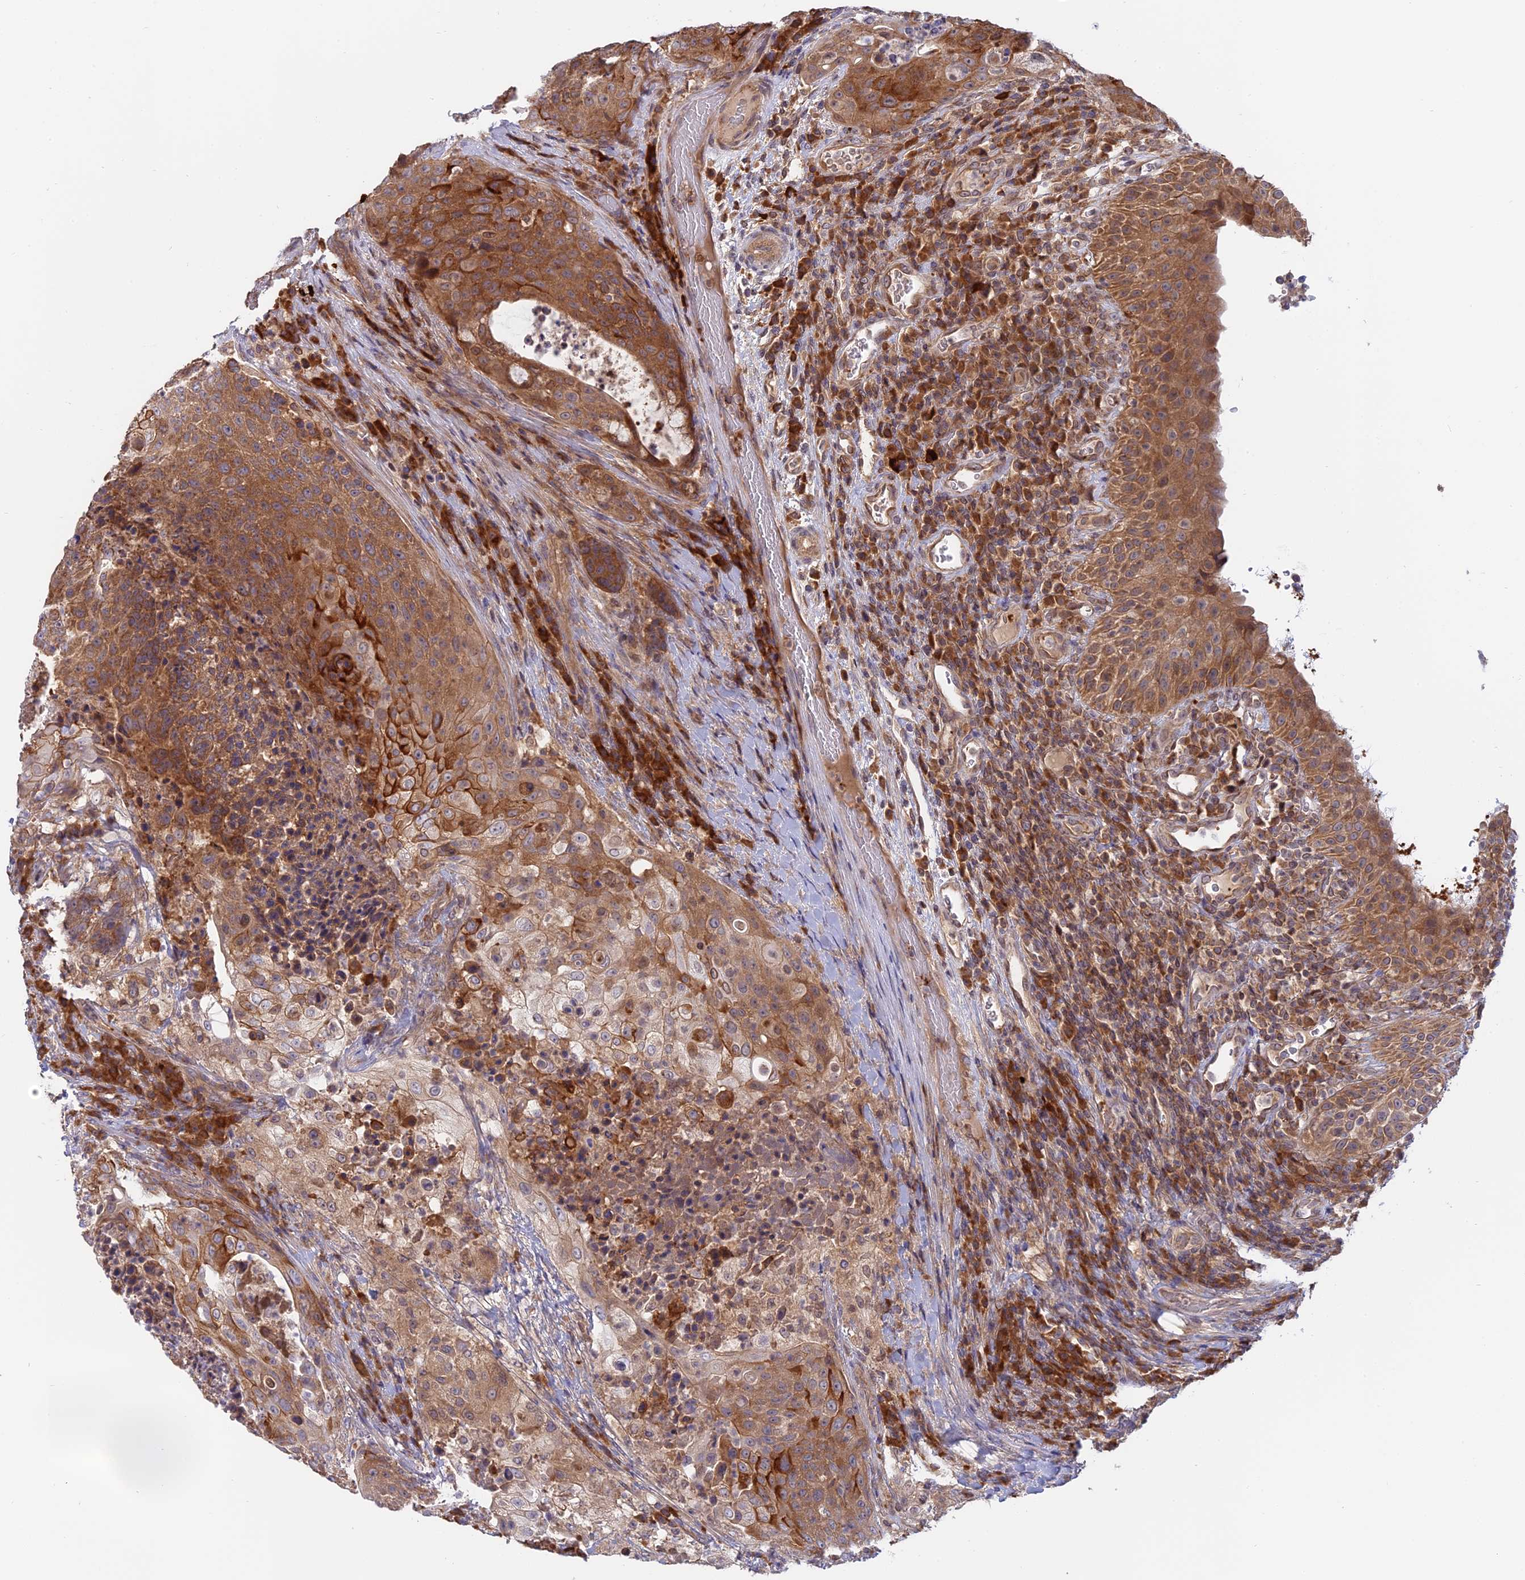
{"staining": {"intensity": "moderate", "quantity": ">75%", "location": "cytoplasmic/membranous"}, "tissue": "urothelial cancer", "cell_type": "Tumor cells", "image_type": "cancer", "snomed": [{"axis": "morphology", "description": "Urothelial carcinoma, High grade"}, {"axis": "topography", "description": "Urinary bladder"}], "caption": "An immunohistochemistry (IHC) image of neoplastic tissue is shown. Protein staining in brown shows moderate cytoplasmic/membranous positivity in urothelial cancer within tumor cells.", "gene": "IL21R", "patient": {"sex": "female", "age": 63}}